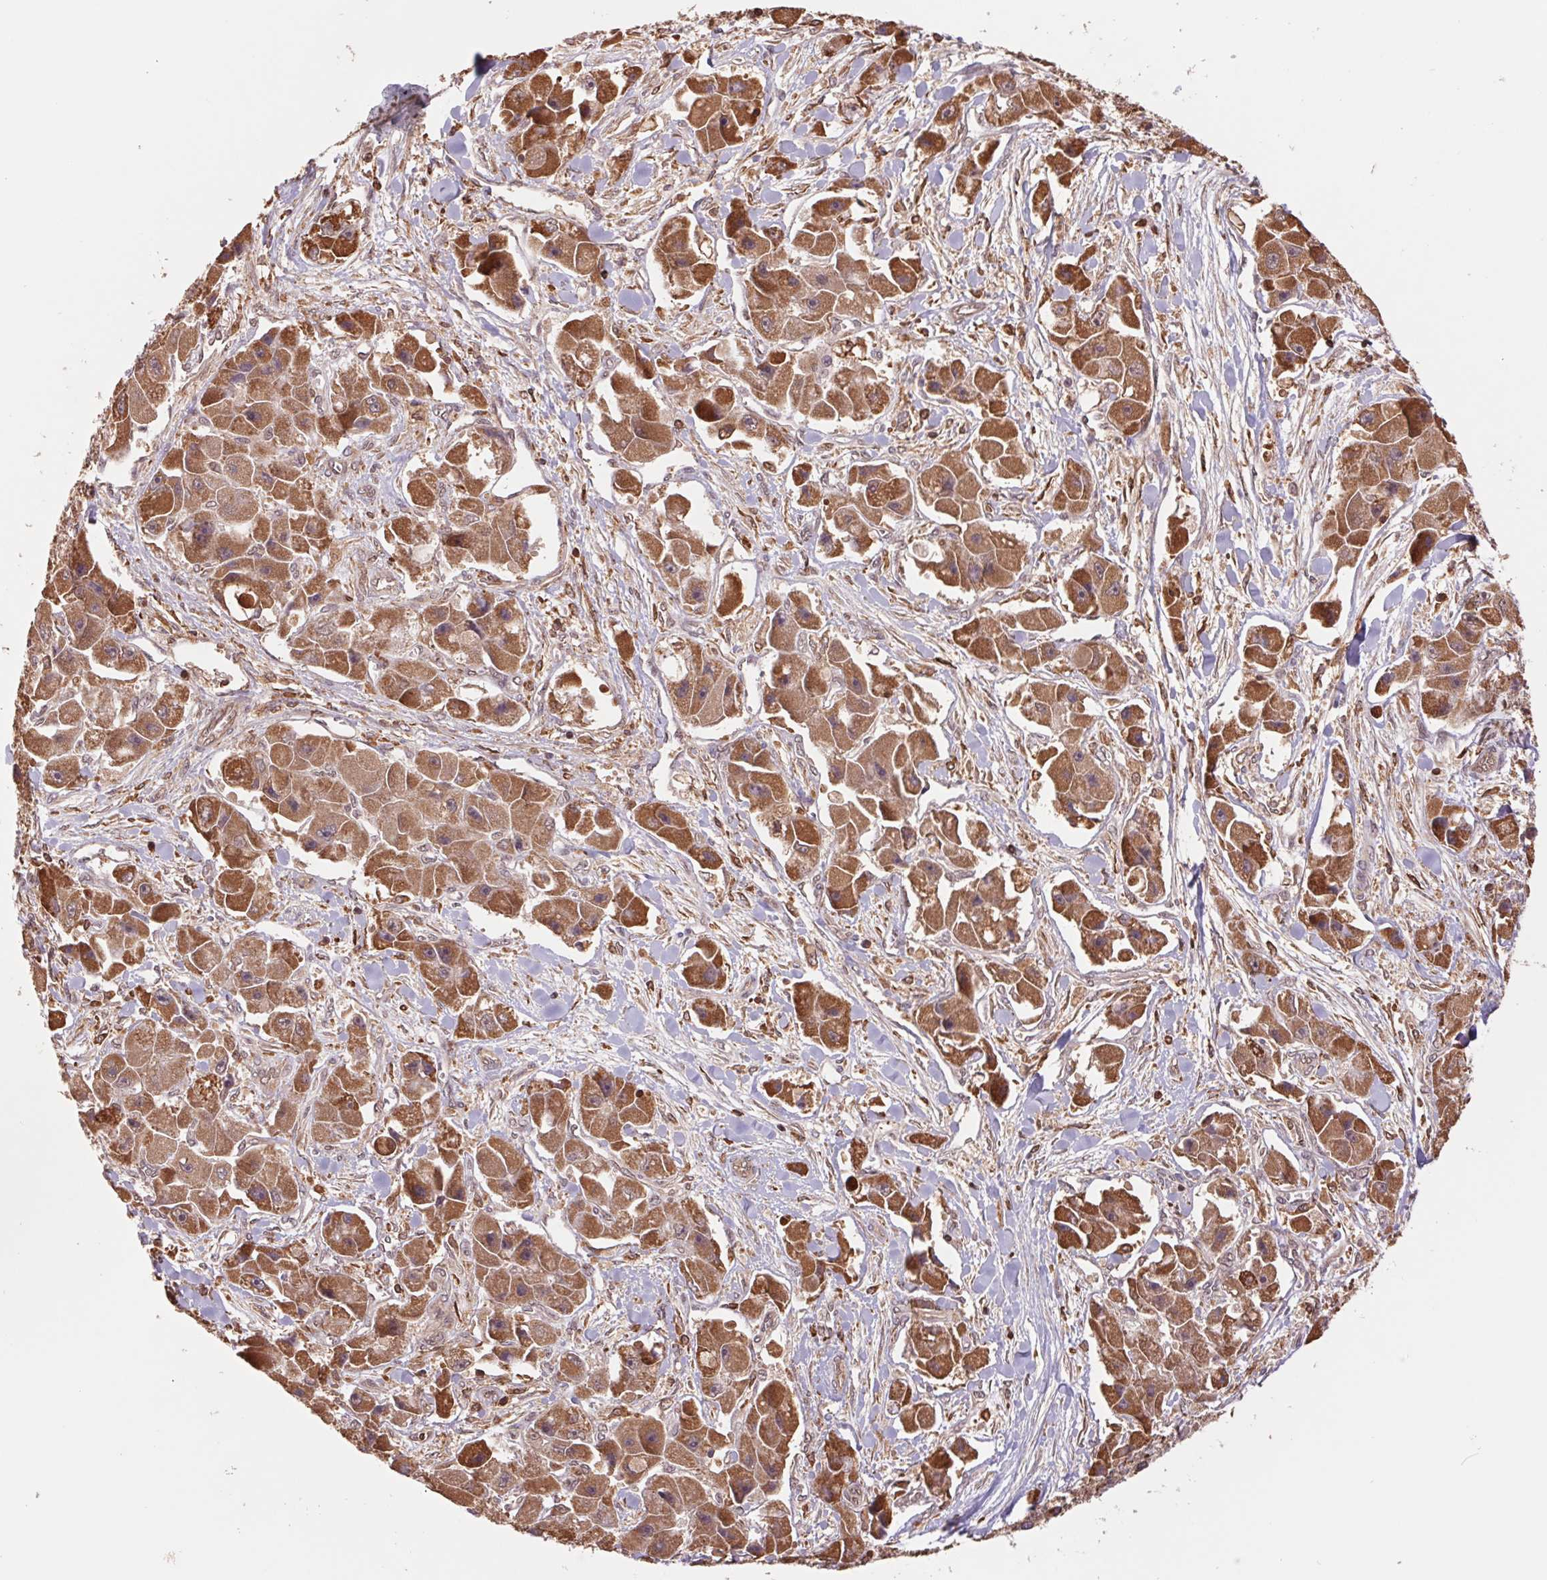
{"staining": {"intensity": "moderate", "quantity": ">75%", "location": "cytoplasmic/membranous"}, "tissue": "liver cancer", "cell_type": "Tumor cells", "image_type": "cancer", "snomed": [{"axis": "morphology", "description": "Carcinoma, Hepatocellular, NOS"}, {"axis": "topography", "description": "Liver"}], "caption": "This is a micrograph of immunohistochemistry (IHC) staining of liver cancer, which shows moderate positivity in the cytoplasmic/membranous of tumor cells.", "gene": "URM1", "patient": {"sex": "male", "age": 24}}